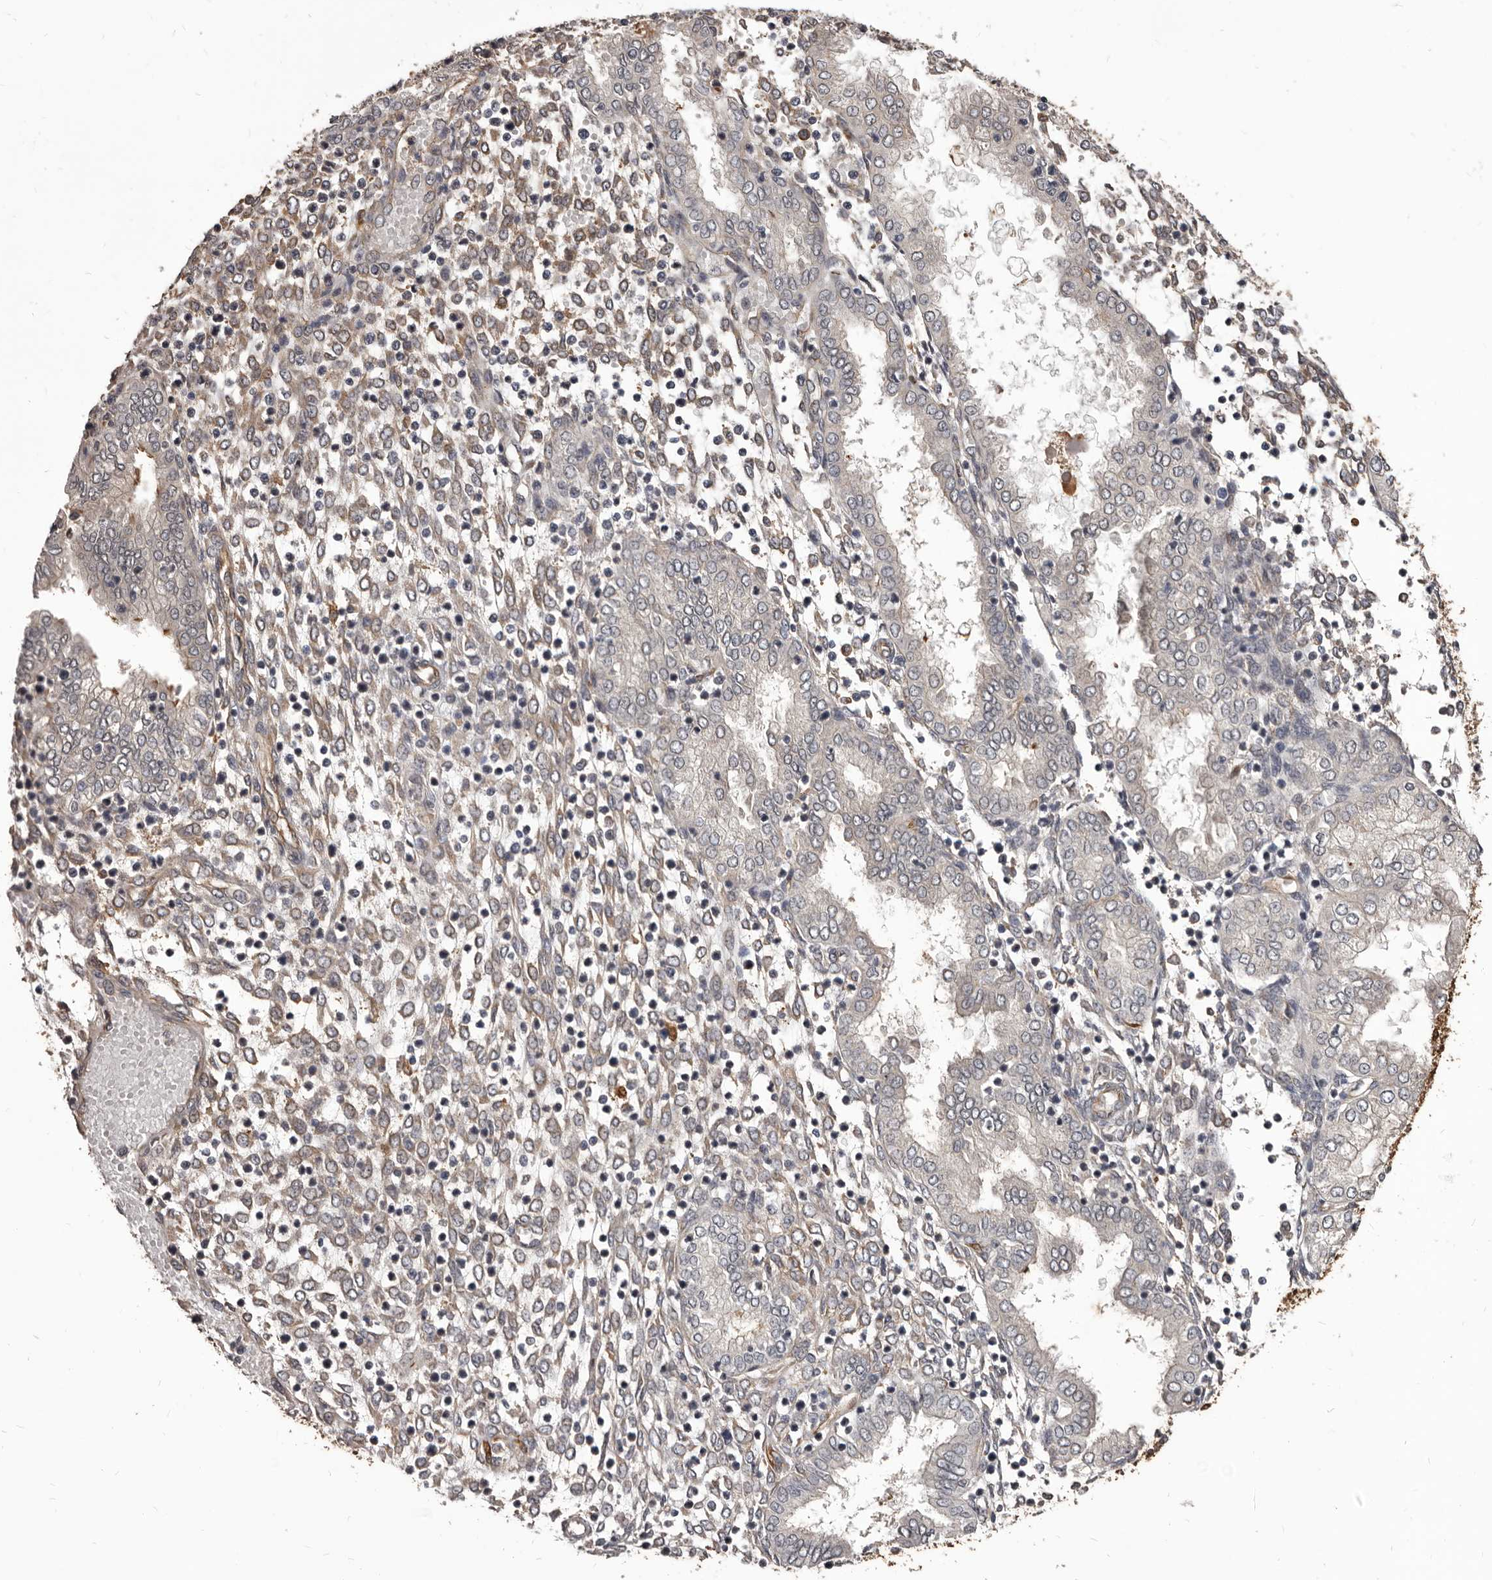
{"staining": {"intensity": "moderate", "quantity": "25%-75%", "location": "cytoplasmic/membranous"}, "tissue": "endometrium", "cell_type": "Cells in endometrial stroma", "image_type": "normal", "snomed": [{"axis": "morphology", "description": "Normal tissue, NOS"}, {"axis": "topography", "description": "Endometrium"}], "caption": "Immunohistochemistry image of unremarkable endometrium: human endometrium stained using immunohistochemistry displays medium levels of moderate protein expression localized specifically in the cytoplasmic/membranous of cells in endometrial stroma, appearing as a cytoplasmic/membranous brown color.", "gene": "ADAMTS20", "patient": {"sex": "female", "age": 53}}